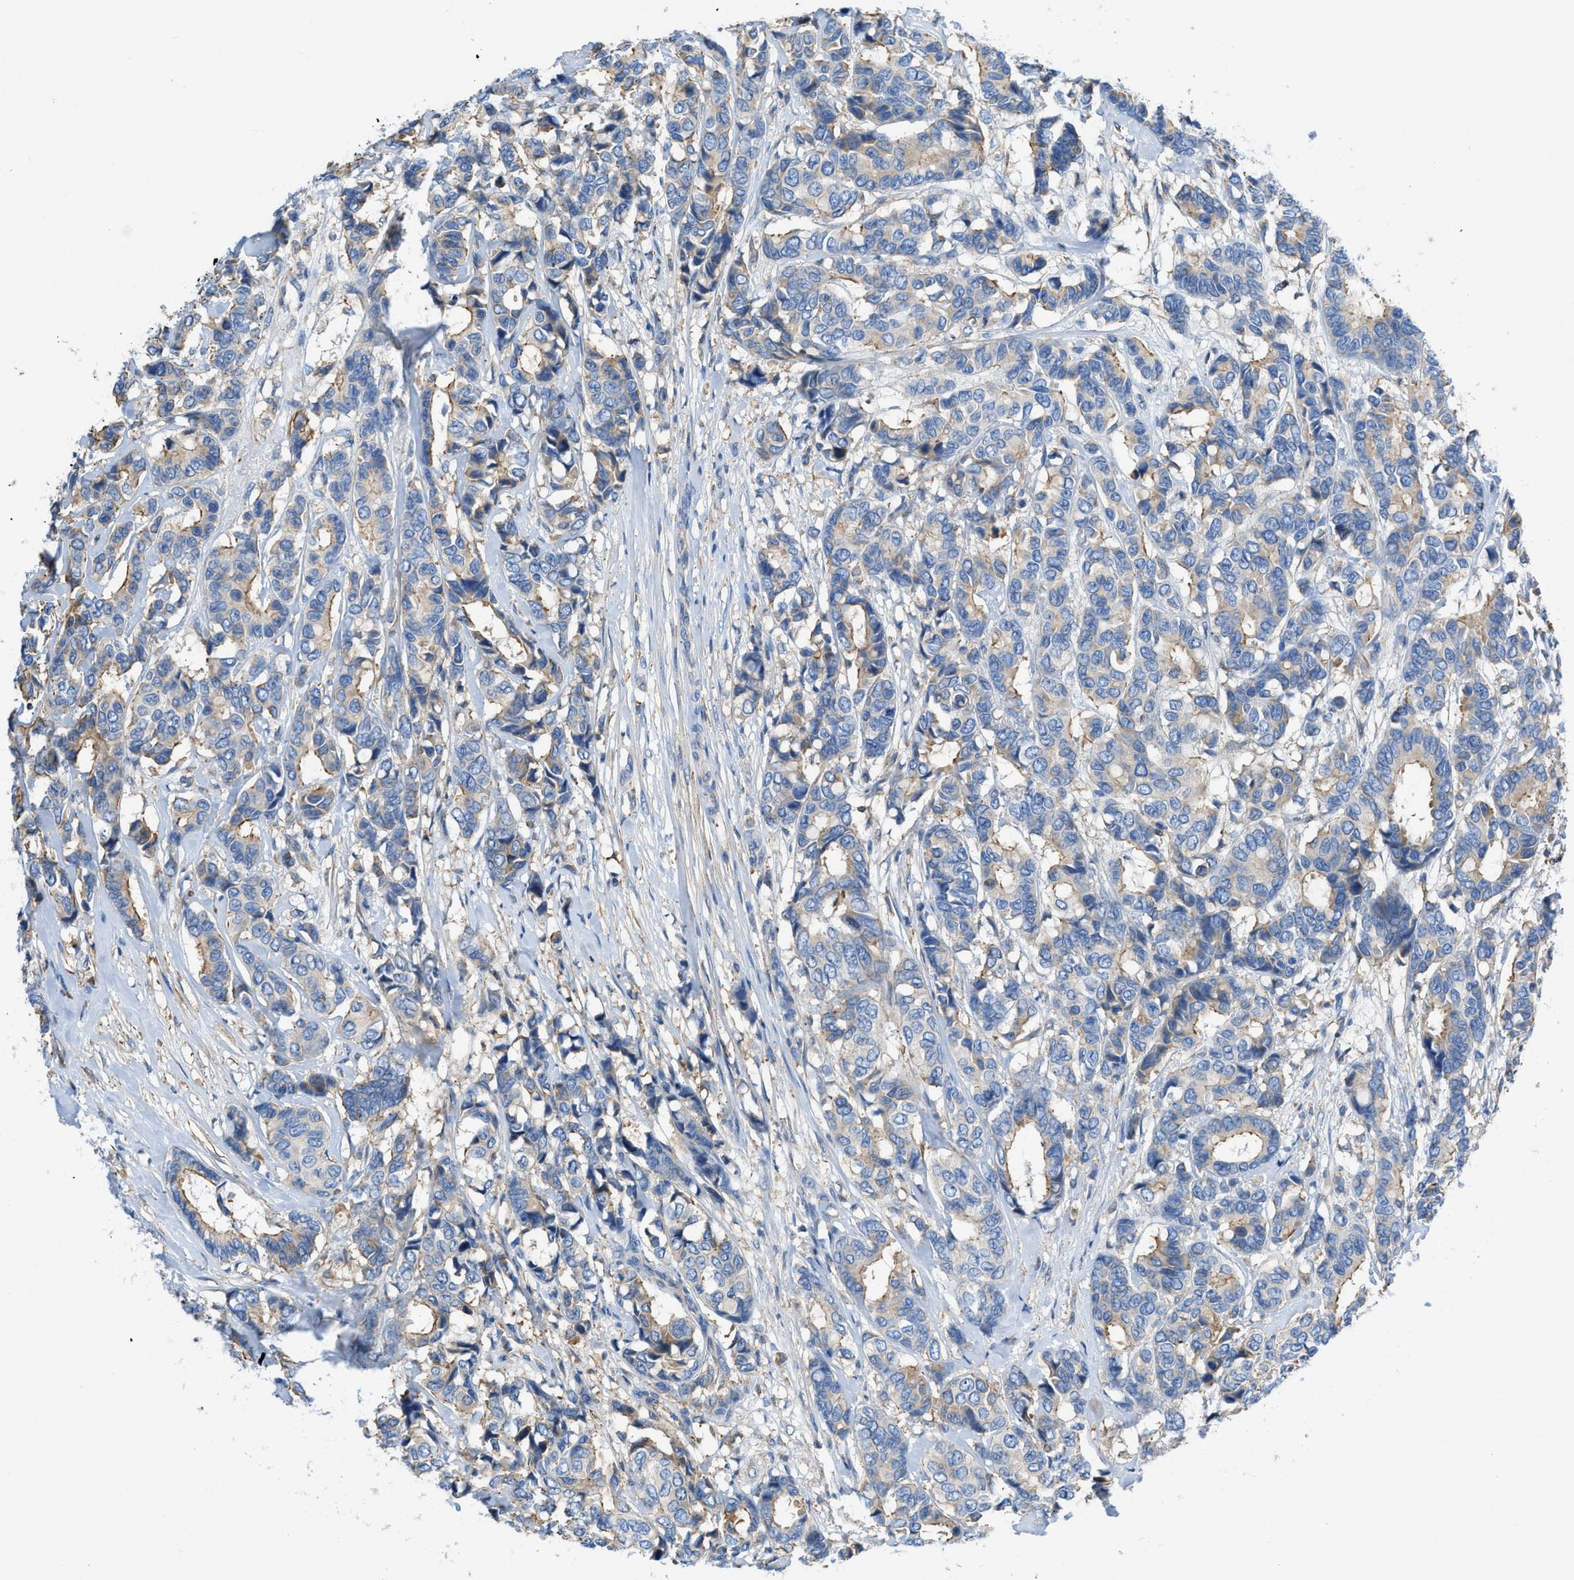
{"staining": {"intensity": "weak", "quantity": "<25%", "location": "cytoplasmic/membranous"}, "tissue": "breast cancer", "cell_type": "Tumor cells", "image_type": "cancer", "snomed": [{"axis": "morphology", "description": "Duct carcinoma"}, {"axis": "topography", "description": "Breast"}], "caption": "A high-resolution image shows immunohistochemistry (IHC) staining of intraductal carcinoma (breast), which reveals no significant staining in tumor cells.", "gene": "ATP6V0D1", "patient": {"sex": "female", "age": 87}}